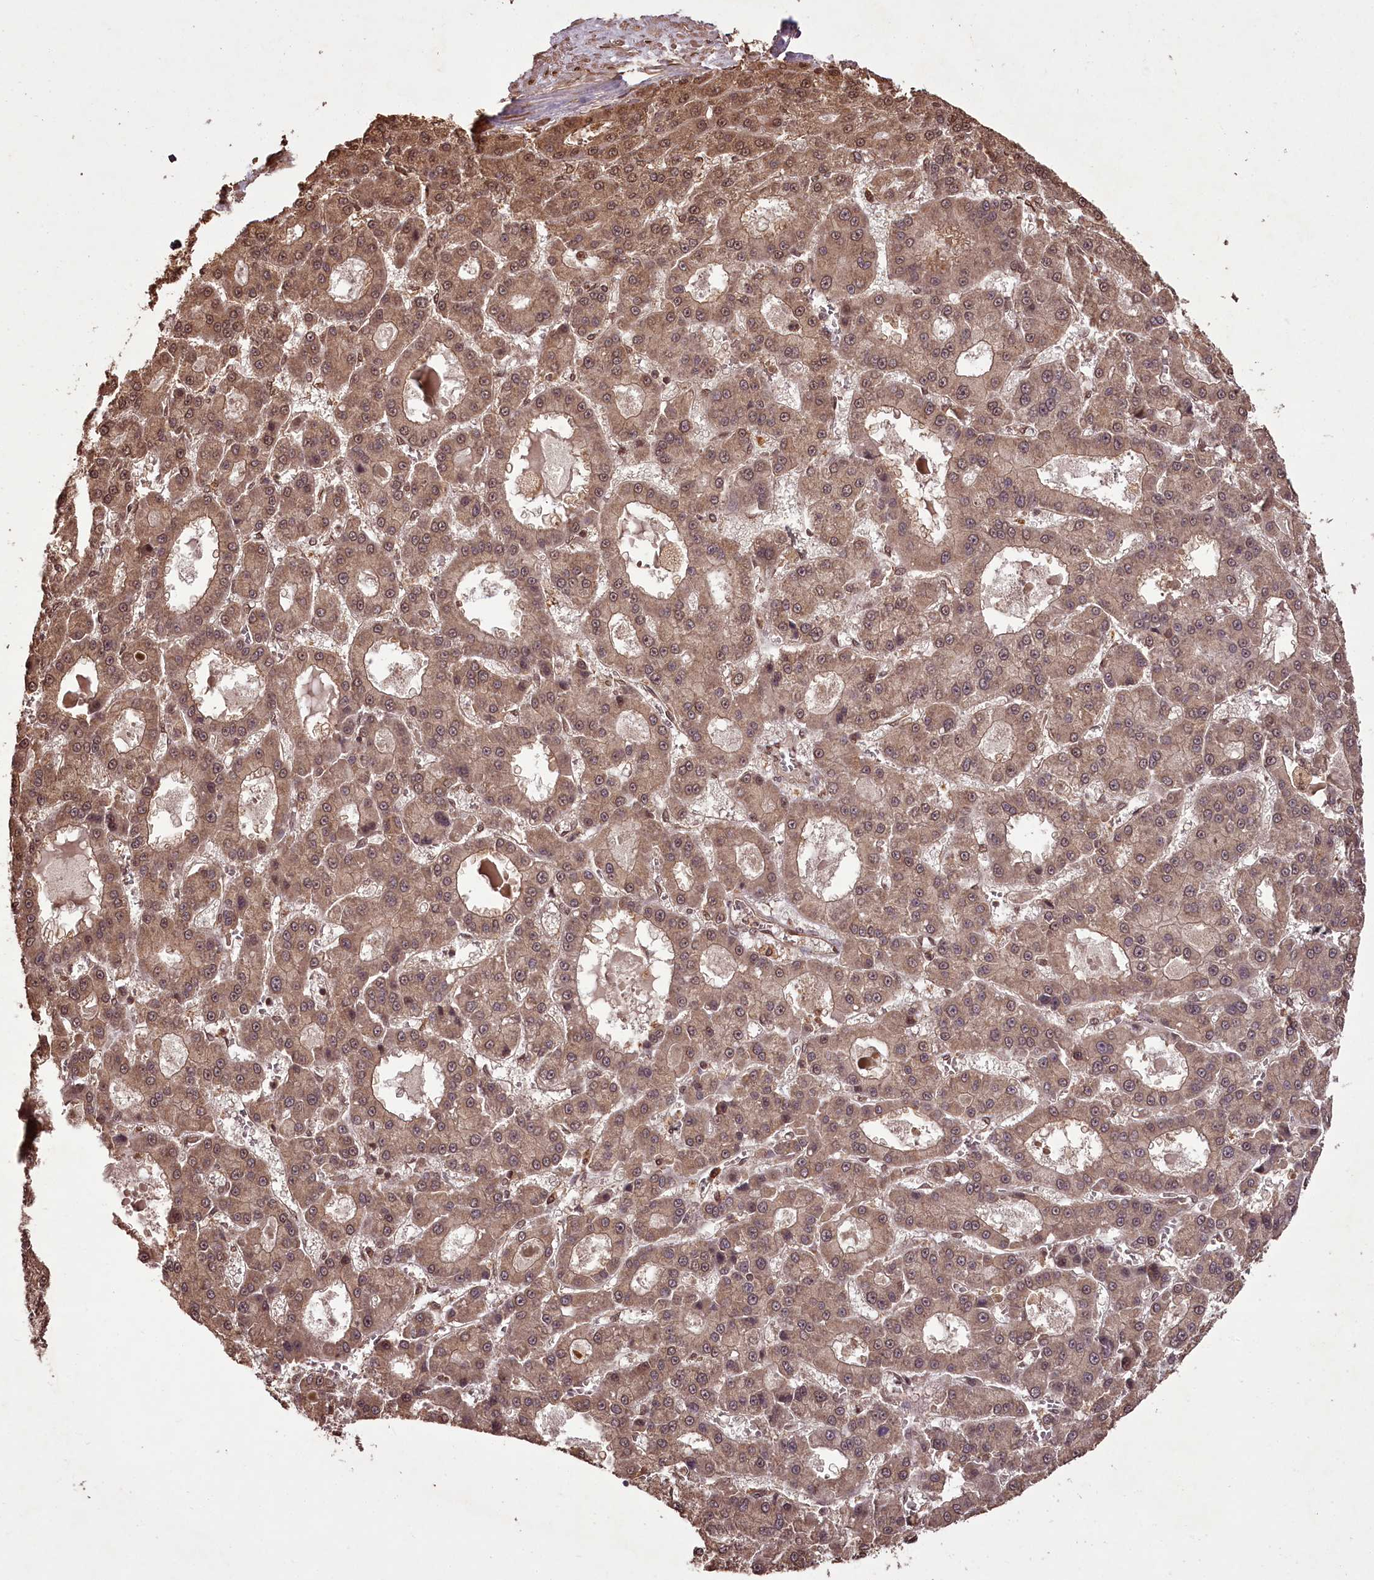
{"staining": {"intensity": "weak", "quantity": ">75%", "location": "cytoplasmic/membranous,nuclear"}, "tissue": "liver cancer", "cell_type": "Tumor cells", "image_type": "cancer", "snomed": [{"axis": "morphology", "description": "Carcinoma, Hepatocellular, NOS"}, {"axis": "topography", "description": "Liver"}], "caption": "Weak cytoplasmic/membranous and nuclear expression for a protein is identified in approximately >75% of tumor cells of hepatocellular carcinoma (liver) using immunohistochemistry (IHC).", "gene": "NPRL2", "patient": {"sex": "male", "age": 70}}